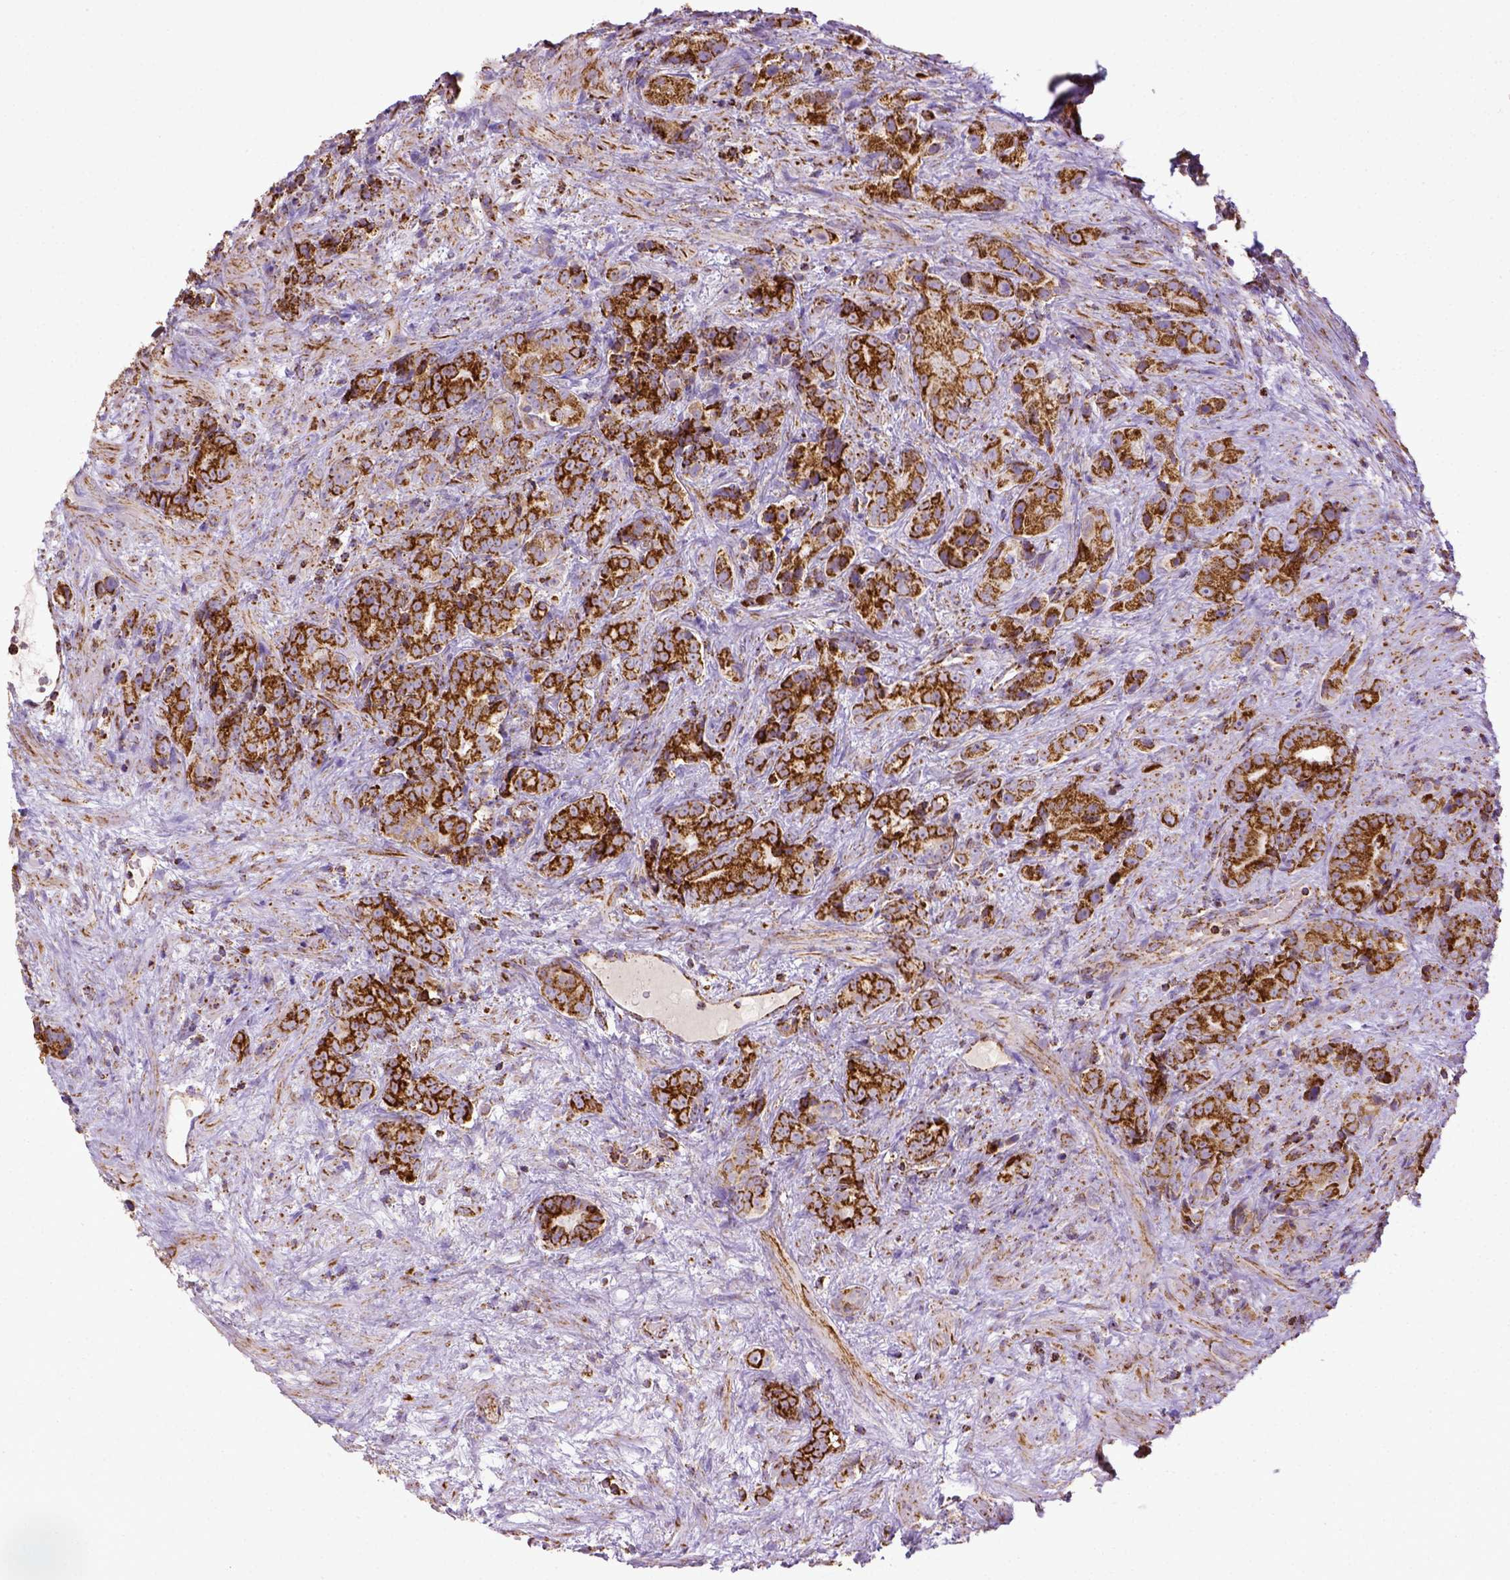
{"staining": {"intensity": "moderate", "quantity": ">75%", "location": "cytoplasmic/membranous"}, "tissue": "prostate cancer", "cell_type": "Tumor cells", "image_type": "cancer", "snomed": [{"axis": "morphology", "description": "Adenocarcinoma, High grade"}, {"axis": "topography", "description": "Prostate"}], "caption": "The micrograph reveals staining of prostate cancer, revealing moderate cytoplasmic/membranous protein staining (brown color) within tumor cells.", "gene": "MT-CO1", "patient": {"sex": "male", "age": 90}}